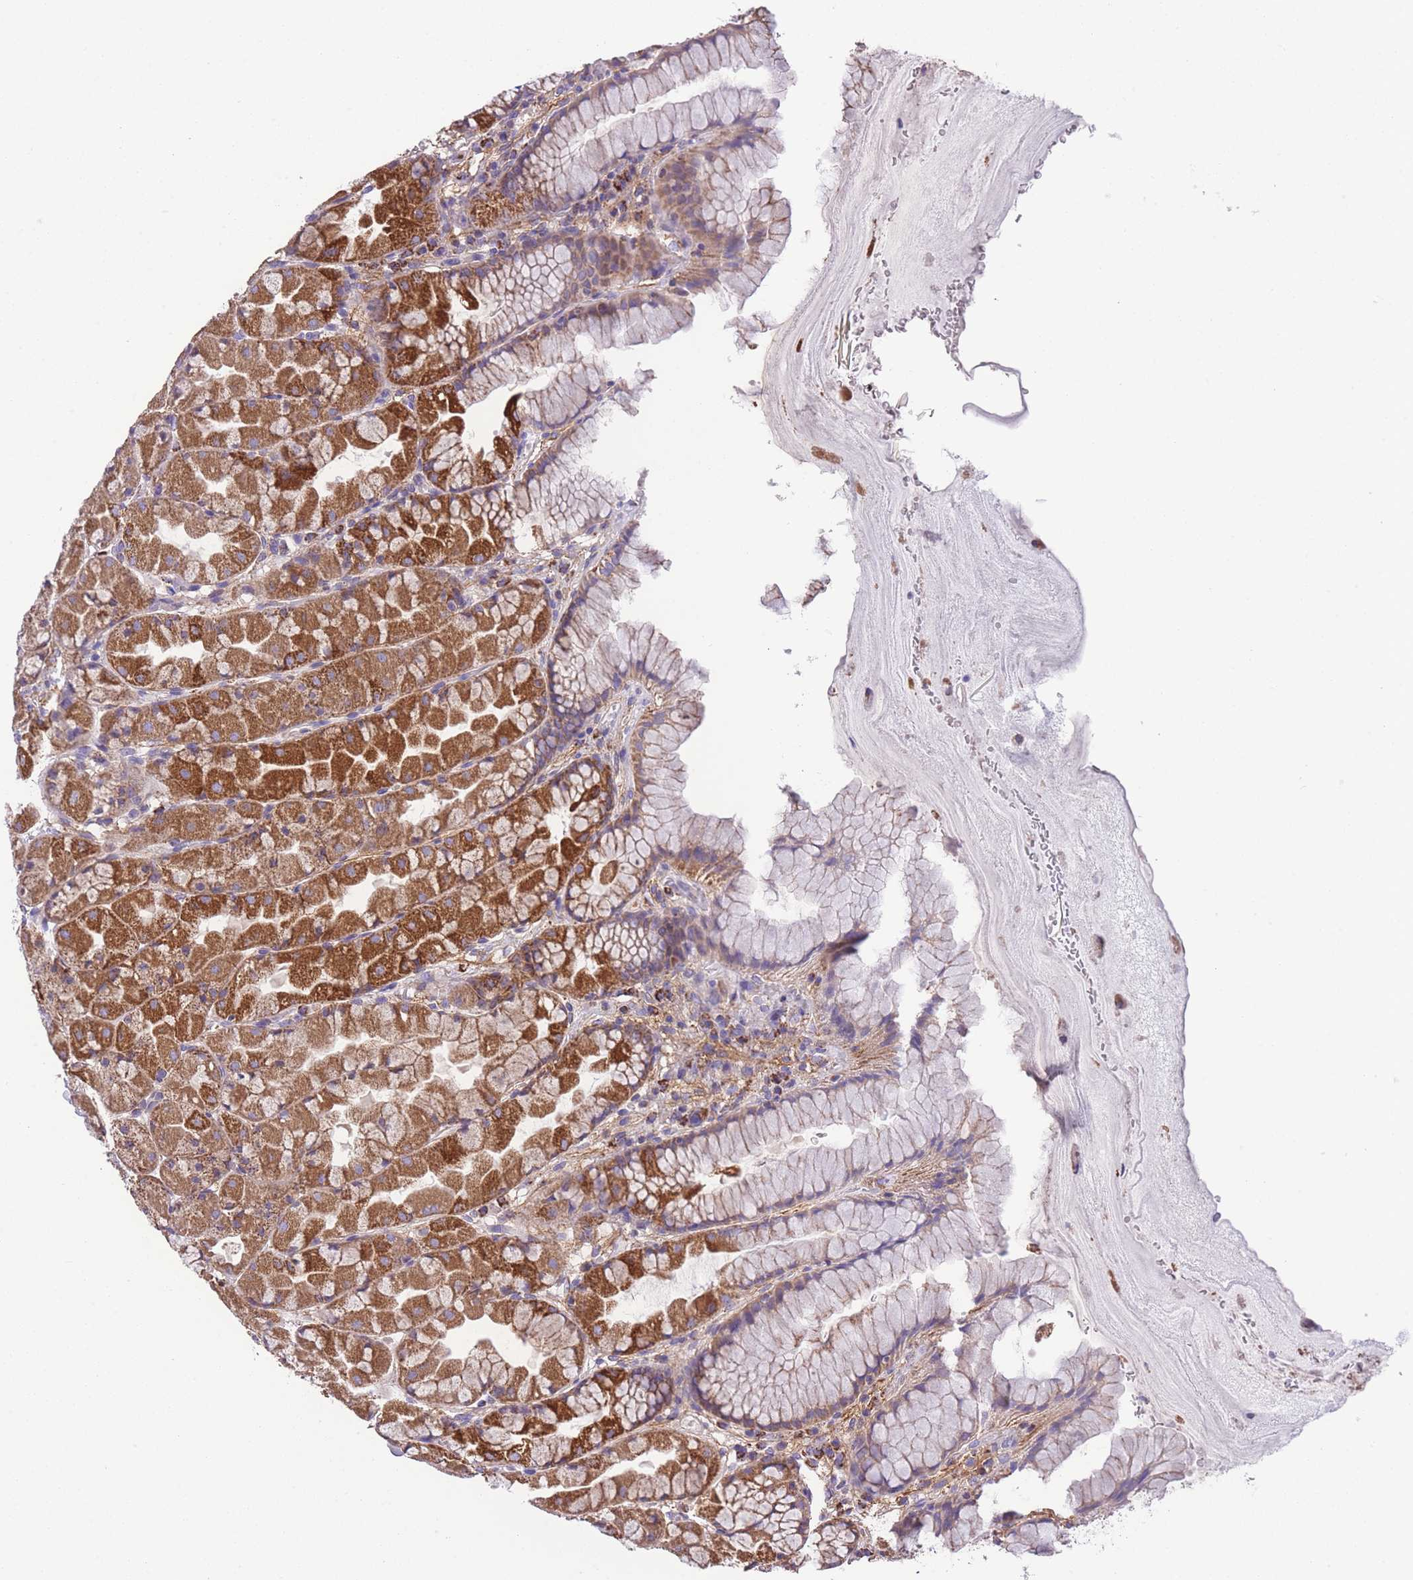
{"staining": {"intensity": "strong", "quantity": ">75%", "location": "cytoplasmic/membranous"}, "tissue": "stomach", "cell_type": "Glandular cells", "image_type": "normal", "snomed": [{"axis": "morphology", "description": "Normal tissue, NOS"}, {"axis": "topography", "description": "Stomach"}], "caption": "Strong cytoplasmic/membranous protein expression is appreciated in about >75% of glandular cells in stomach. Immunohistochemistry stains the protein of interest in brown and the nuclei are stained blue.", "gene": "ST3GAL3", "patient": {"sex": "male", "age": 57}}